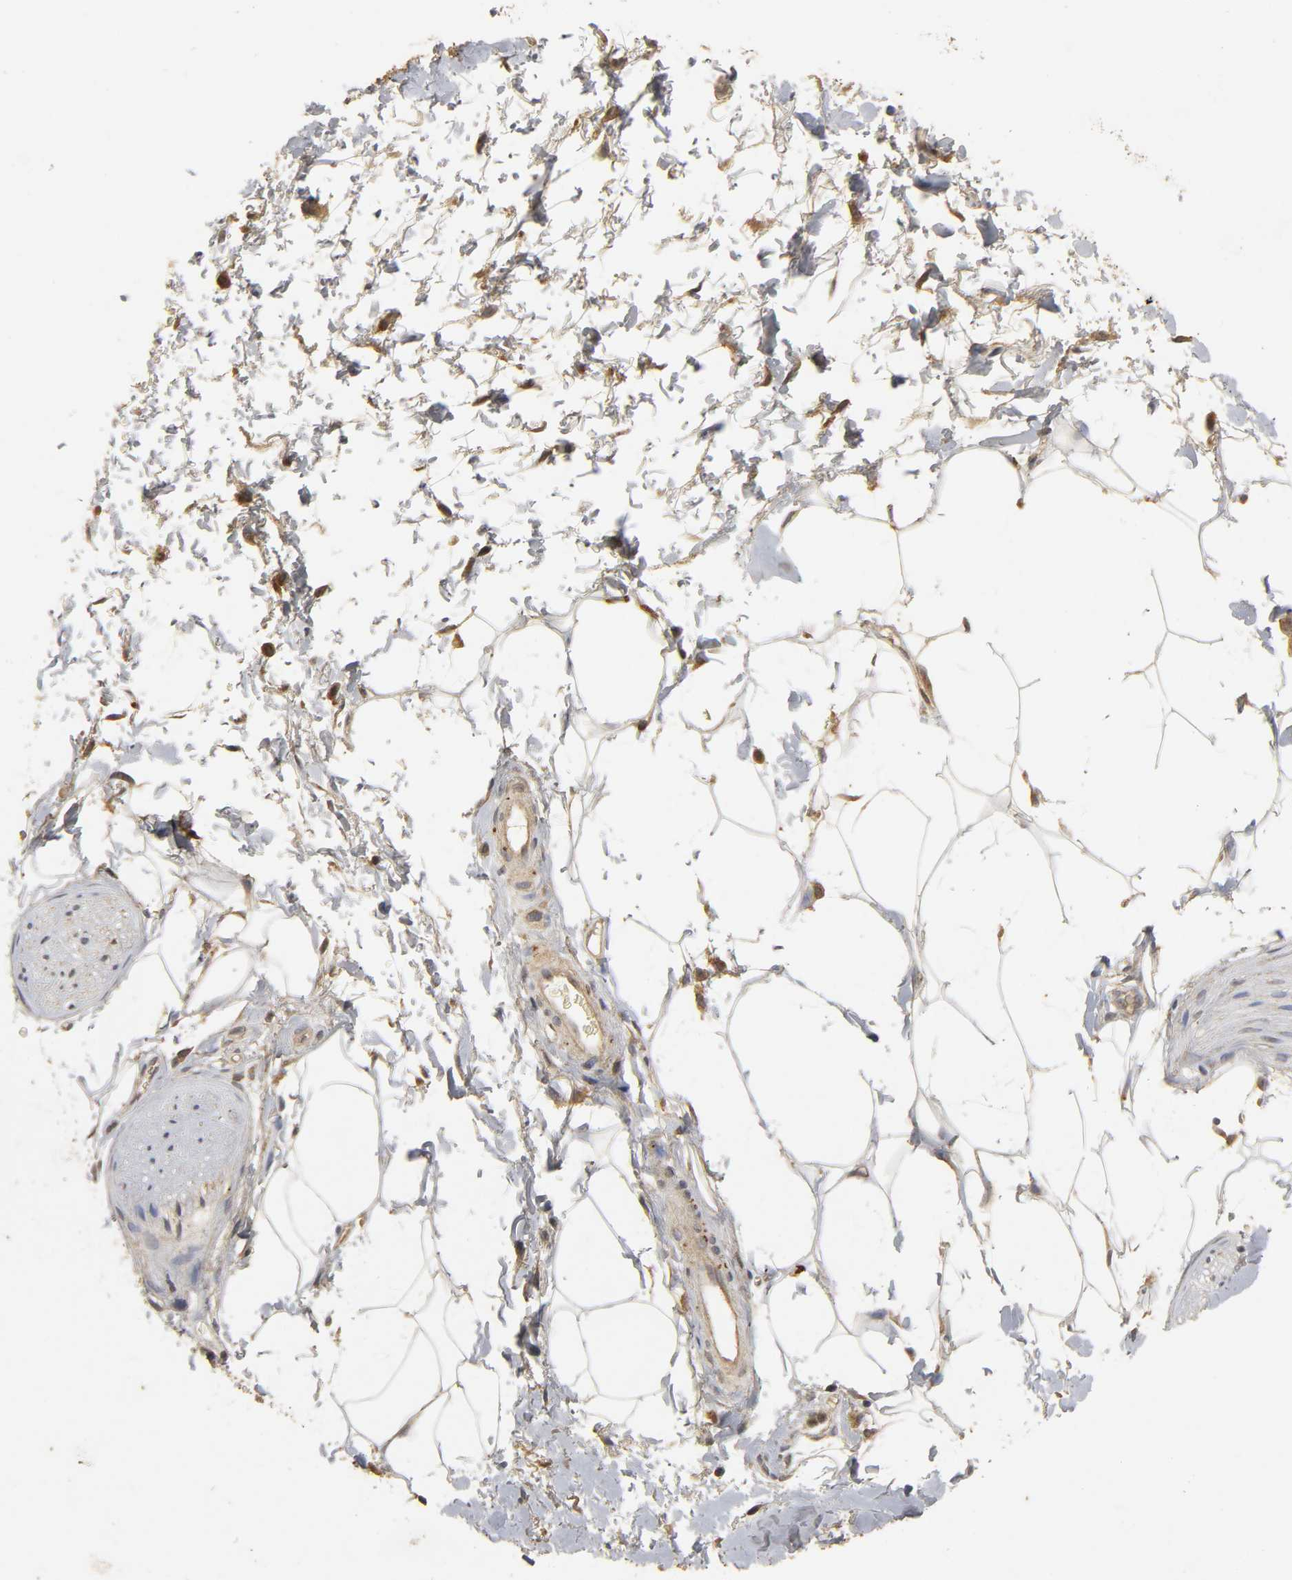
{"staining": {"intensity": "weak", "quantity": ">75%", "location": "cytoplasmic/membranous"}, "tissue": "adipose tissue", "cell_type": "Adipocytes", "image_type": "normal", "snomed": [{"axis": "morphology", "description": "Normal tissue, NOS"}, {"axis": "topography", "description": "Soft tissue"}, {"axis": "topography", "description": "Peripheral nerve tissue"}], "caption": "This photomicrograph shows immunohistochemistry (IHC) staining of normal human adipose tissue, with low weak cytoplasmic/membranous expression in about >75% of adipocytes.", "gene": "TRAF6", "patient": {"sex": "female", "age": 71}}